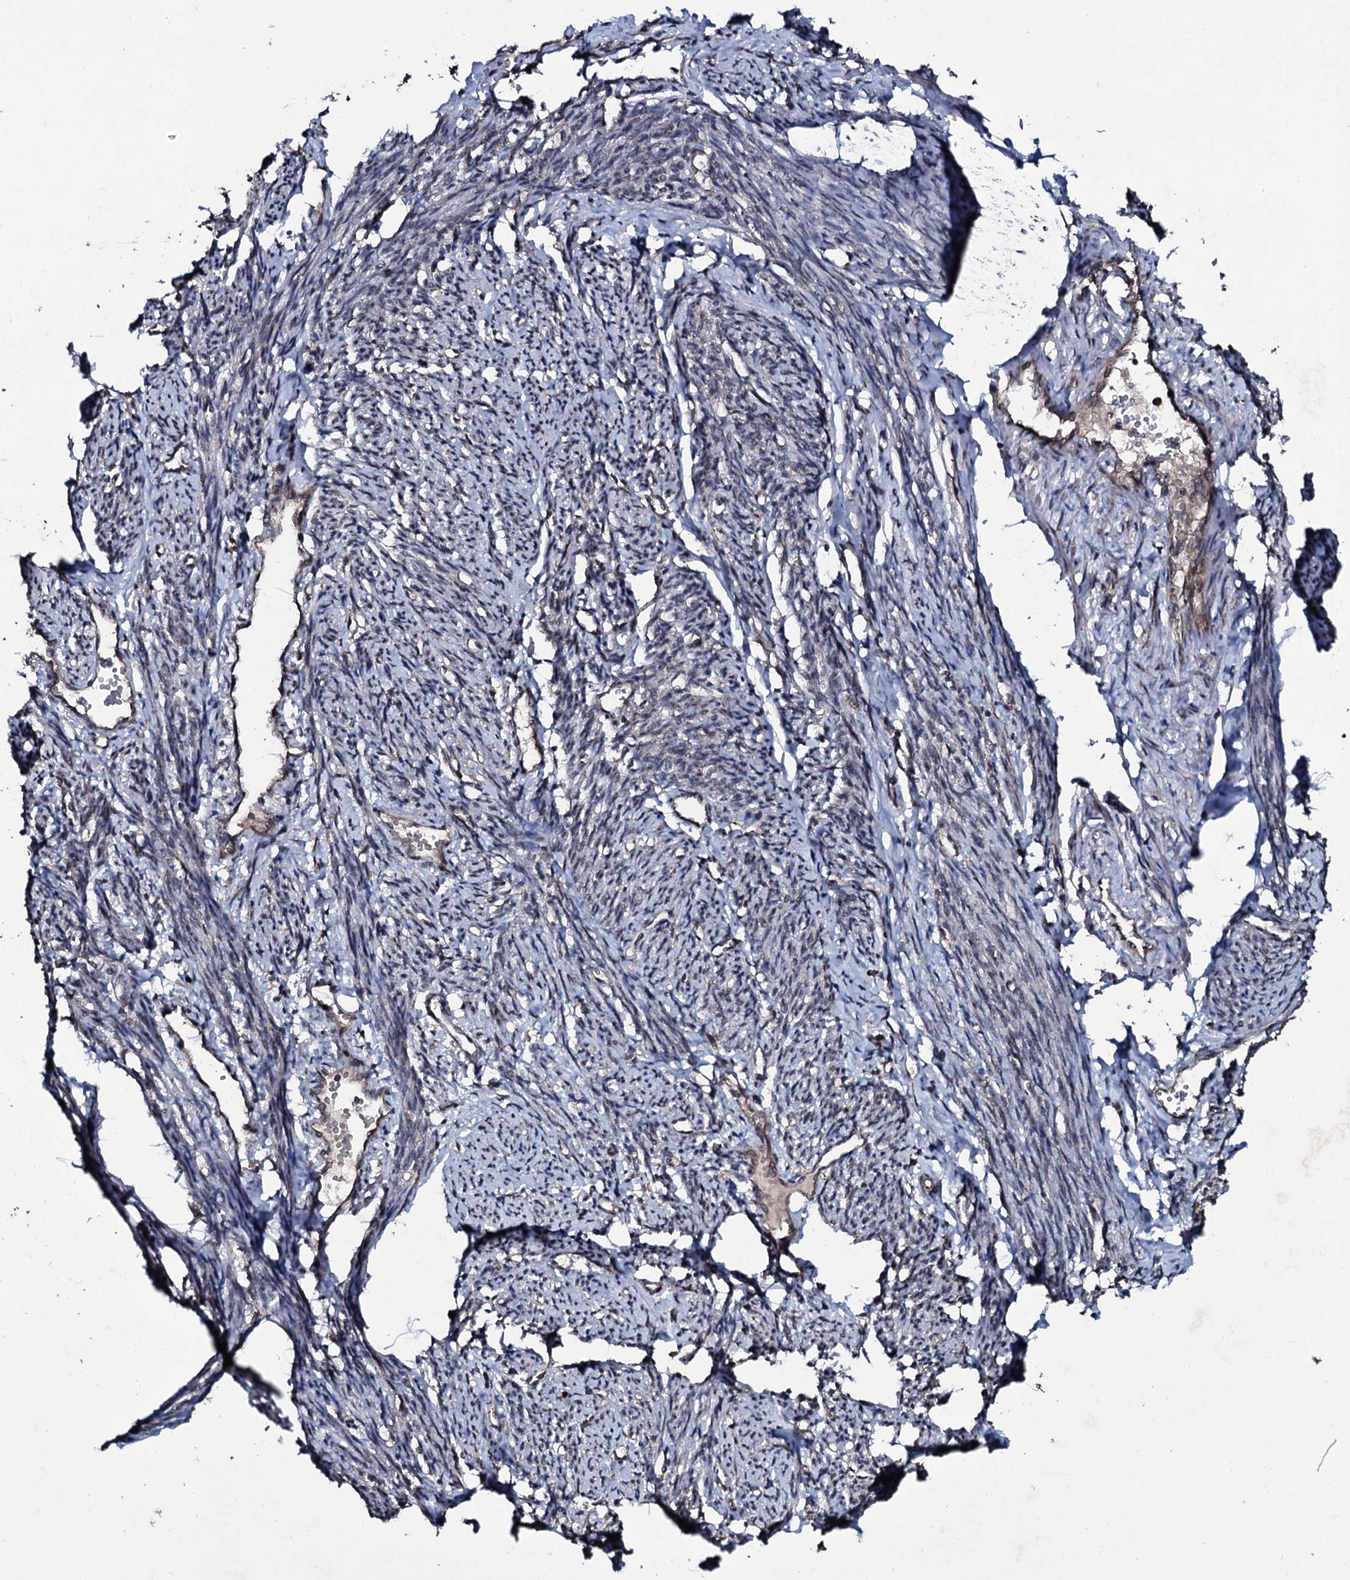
{"staining": {"intensity": "moderate", "quantity": "25%-75%", "location": "cytoplasmic/membranous,nuclear"}, "tissue": "smooth muscle", "cell_type": "Smooth muscle cells", "image_type": "normal", "snomed": [{"axis": "morphology", "description": "Normal tissue, NOS"}, {"axis": "topography", "description": "Smooth muscle"}, {"axis": "topography", "description": "Uterus"}], "caption": "Protein expression analysis of normal smooth muscle exhibits moderate cytoplasmic/membranous,nuclear staining in approximately 25%-75% of smooth muscle cells. The staining was performed using DAB (3,3'-diaminobenzidine), with brown indicating positive protein expression. Nuclei are stained blue with hematoxylin.", "gene": "MRPS31", "patient": {"sex": "female", "age": 59}}